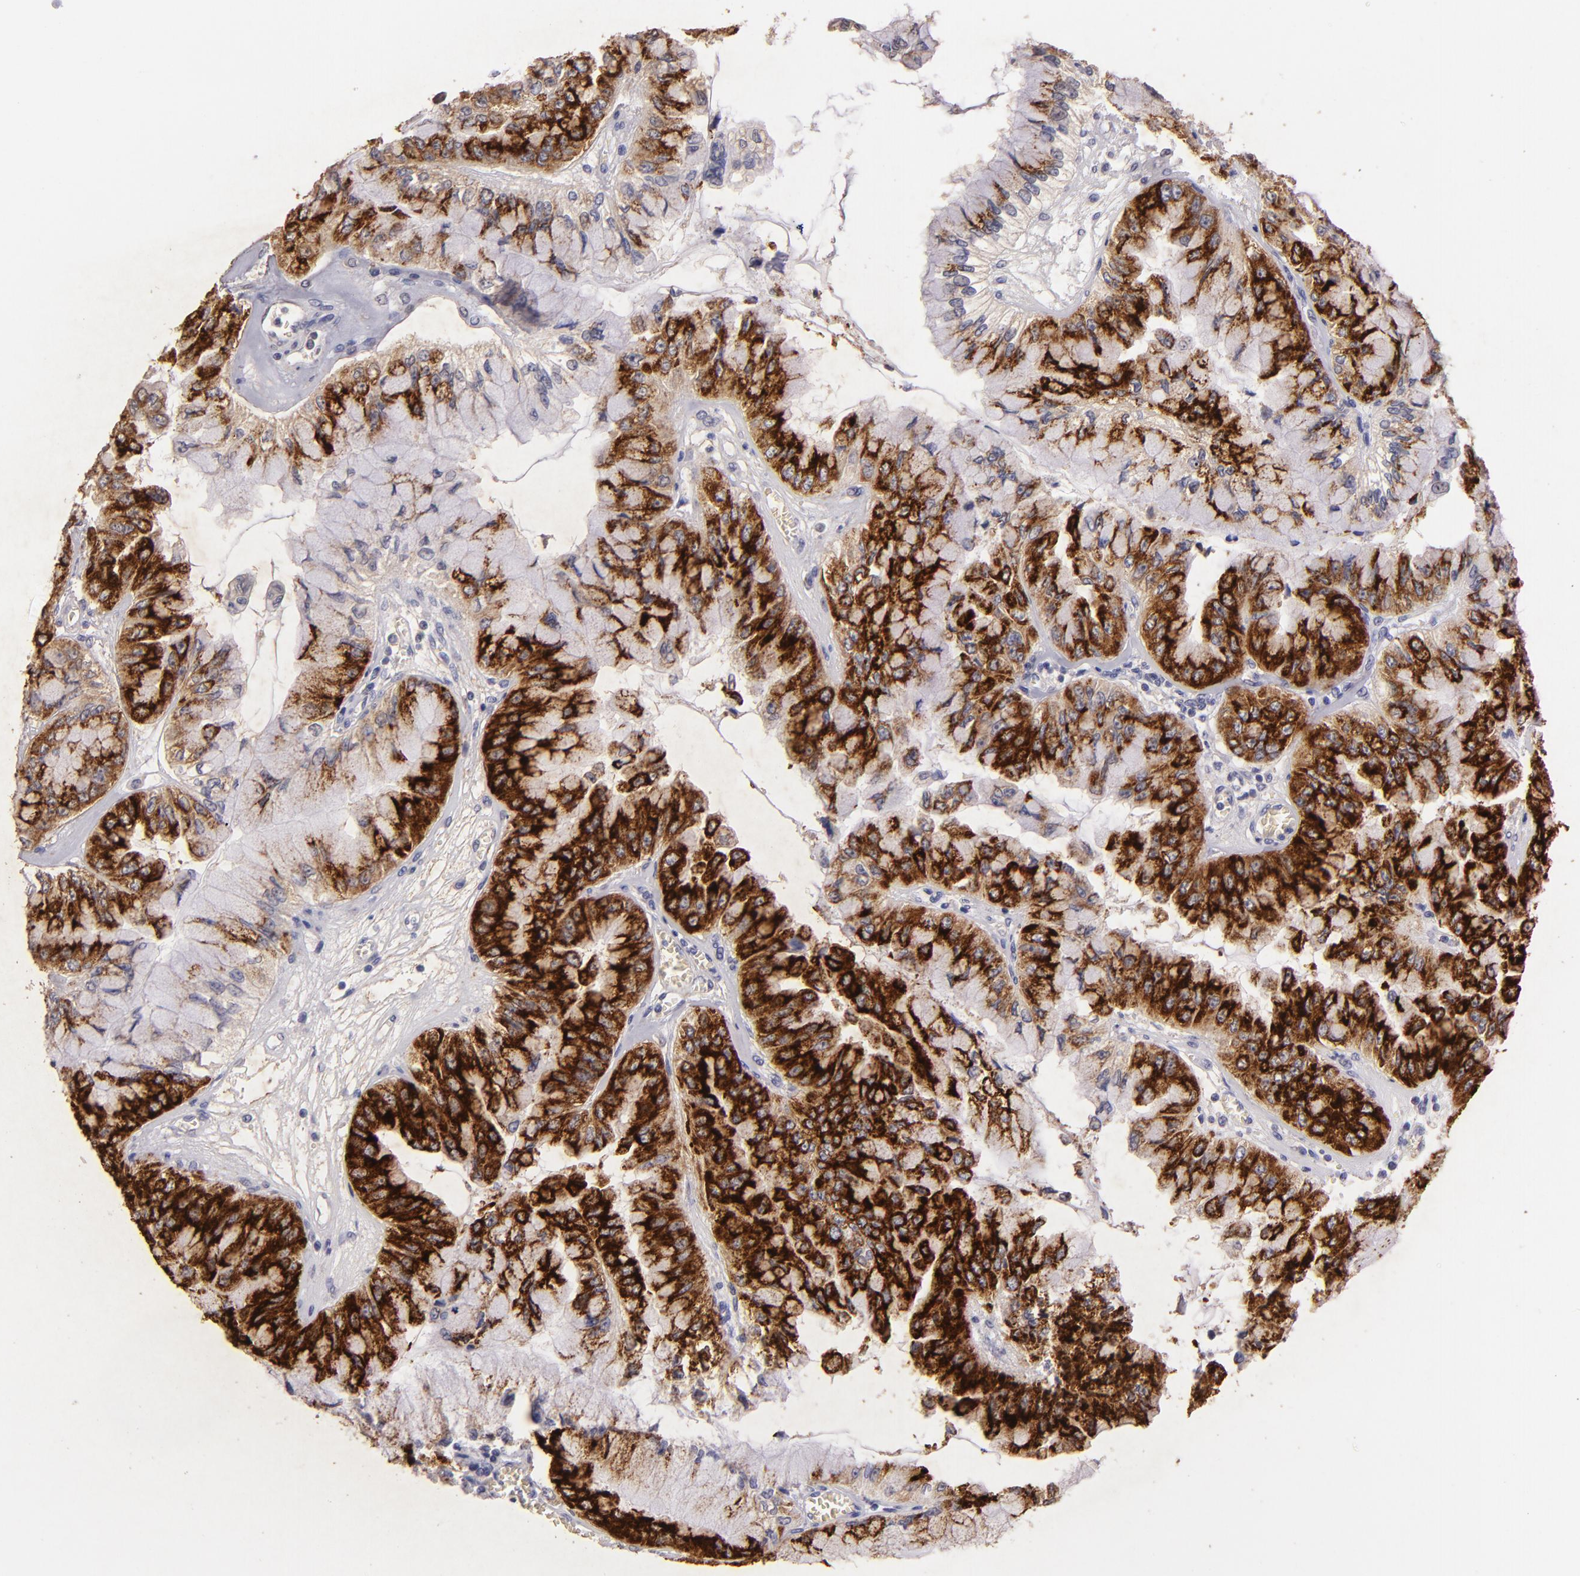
{"staining": {"intensity": "strong", "quantity": ">75%", "location": "cytoplasmic/membranous"}, "tissue": "liver cancer", "cell_type": "Tumor cells", "image_type": "cancer", "snomed": [{"axis": "morphology", "description": "Cholangiocarcinoma"}, {"axis": "topography", "description": "Liver"}], "caption": "Liver cholangiocarcinoma stained with a protein marker demonstrates strong staining in tumor cells.", "gene": "MUC5AC", "patient": {"sex": "female", "age": 79}}